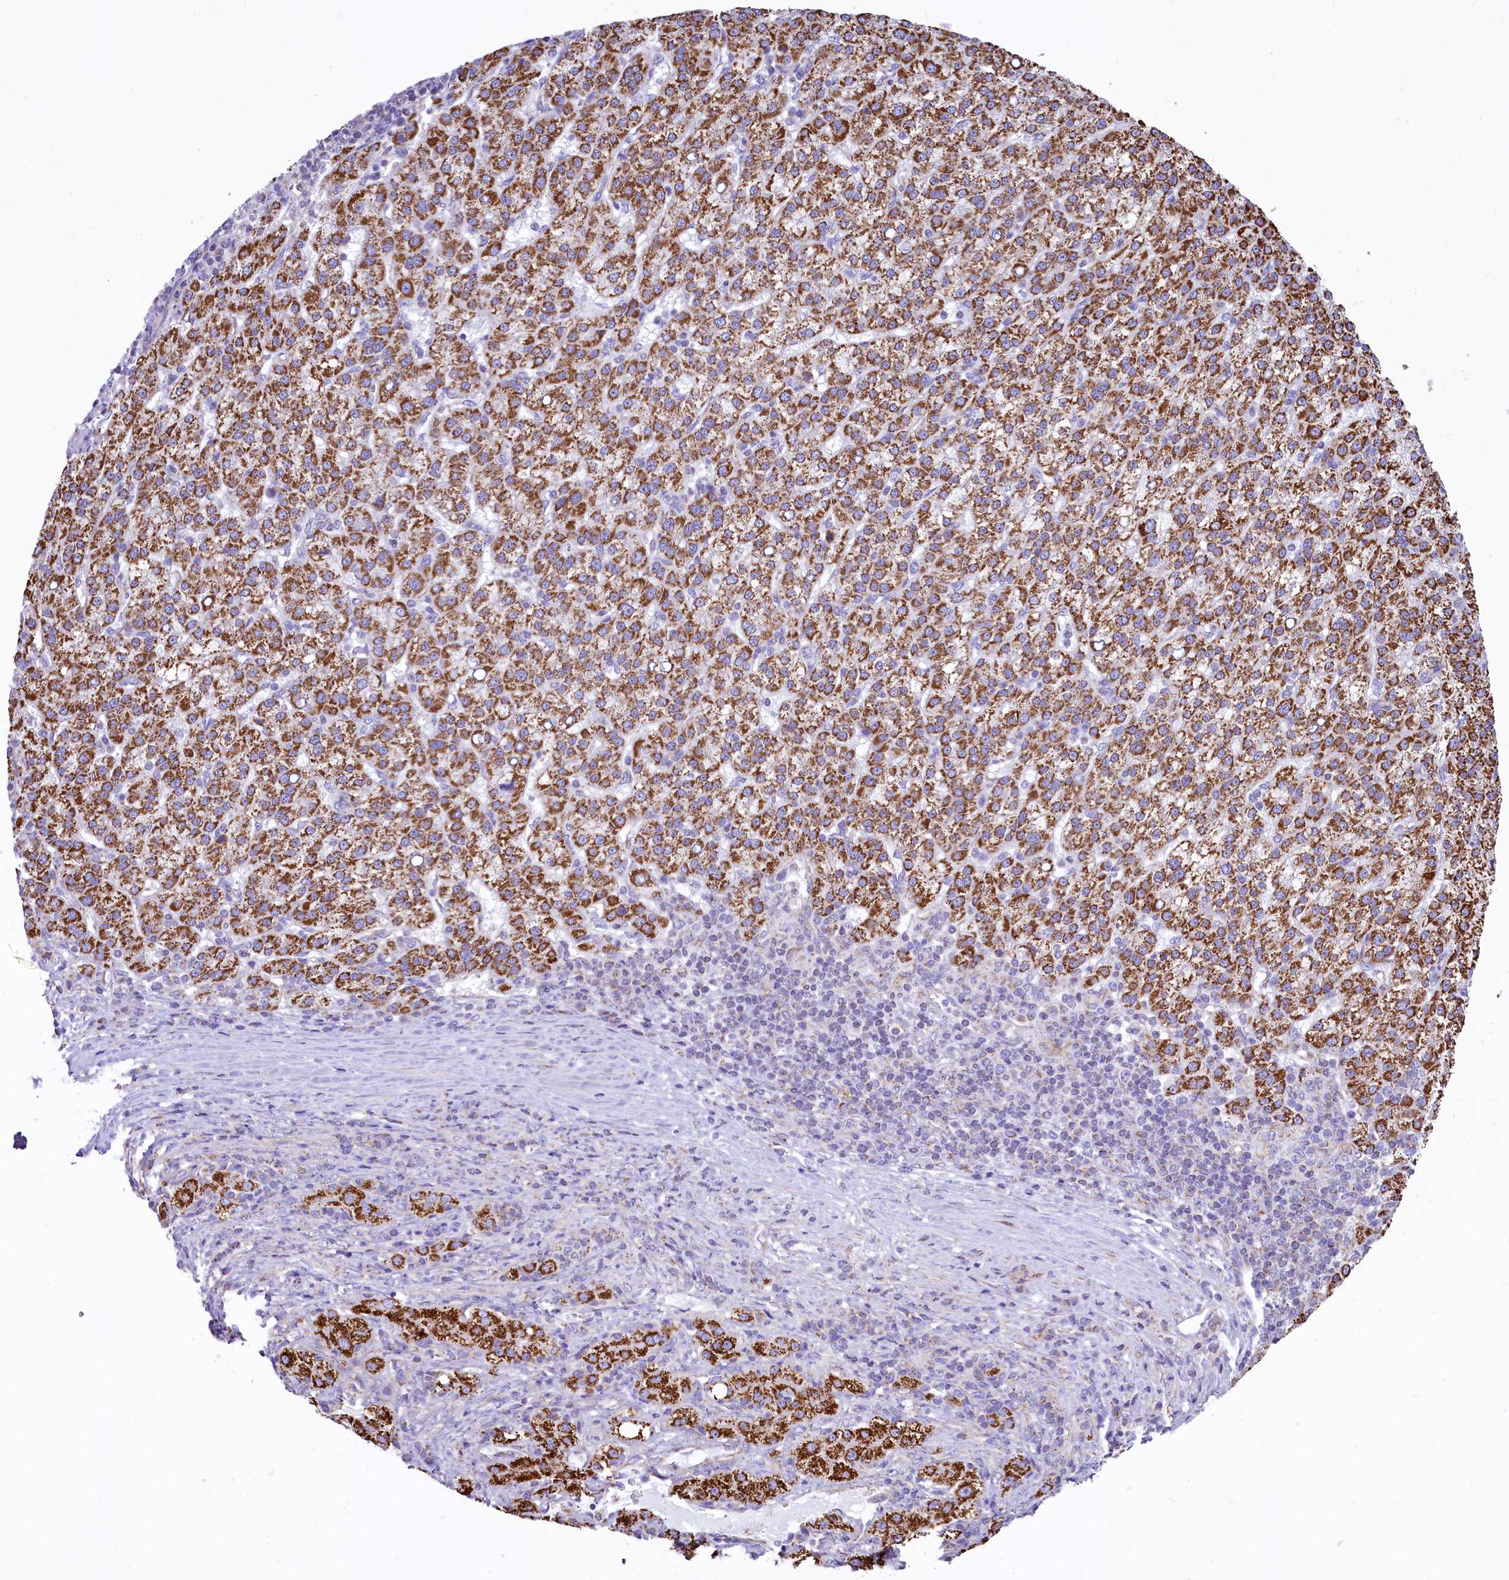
{"staining": {"intensity": "strong", "quantity": ">75%", "location": "cytoplasmic/membranous"}, "tissue": "liver cancer", "cell_type": "Tumor cells", "image_type": "cancer", "snomed": [{"axis": "morphology", "description": "Carcinoma, Hepatocellular, NOS"}, {"axis": "topography", "description": "Liver"}], "caption": "A brown stain shows strong cytoplasmic/membranous expression of a protein in liver hepatocellular carcinoma tumor cells. The protein of interest is stained brown, and the nuclei are stained in blue (DAB IHC with brightfield microscopy, high magnification).", "gene": "VWCE", "patient": {"sex": "female", "age": 58}}